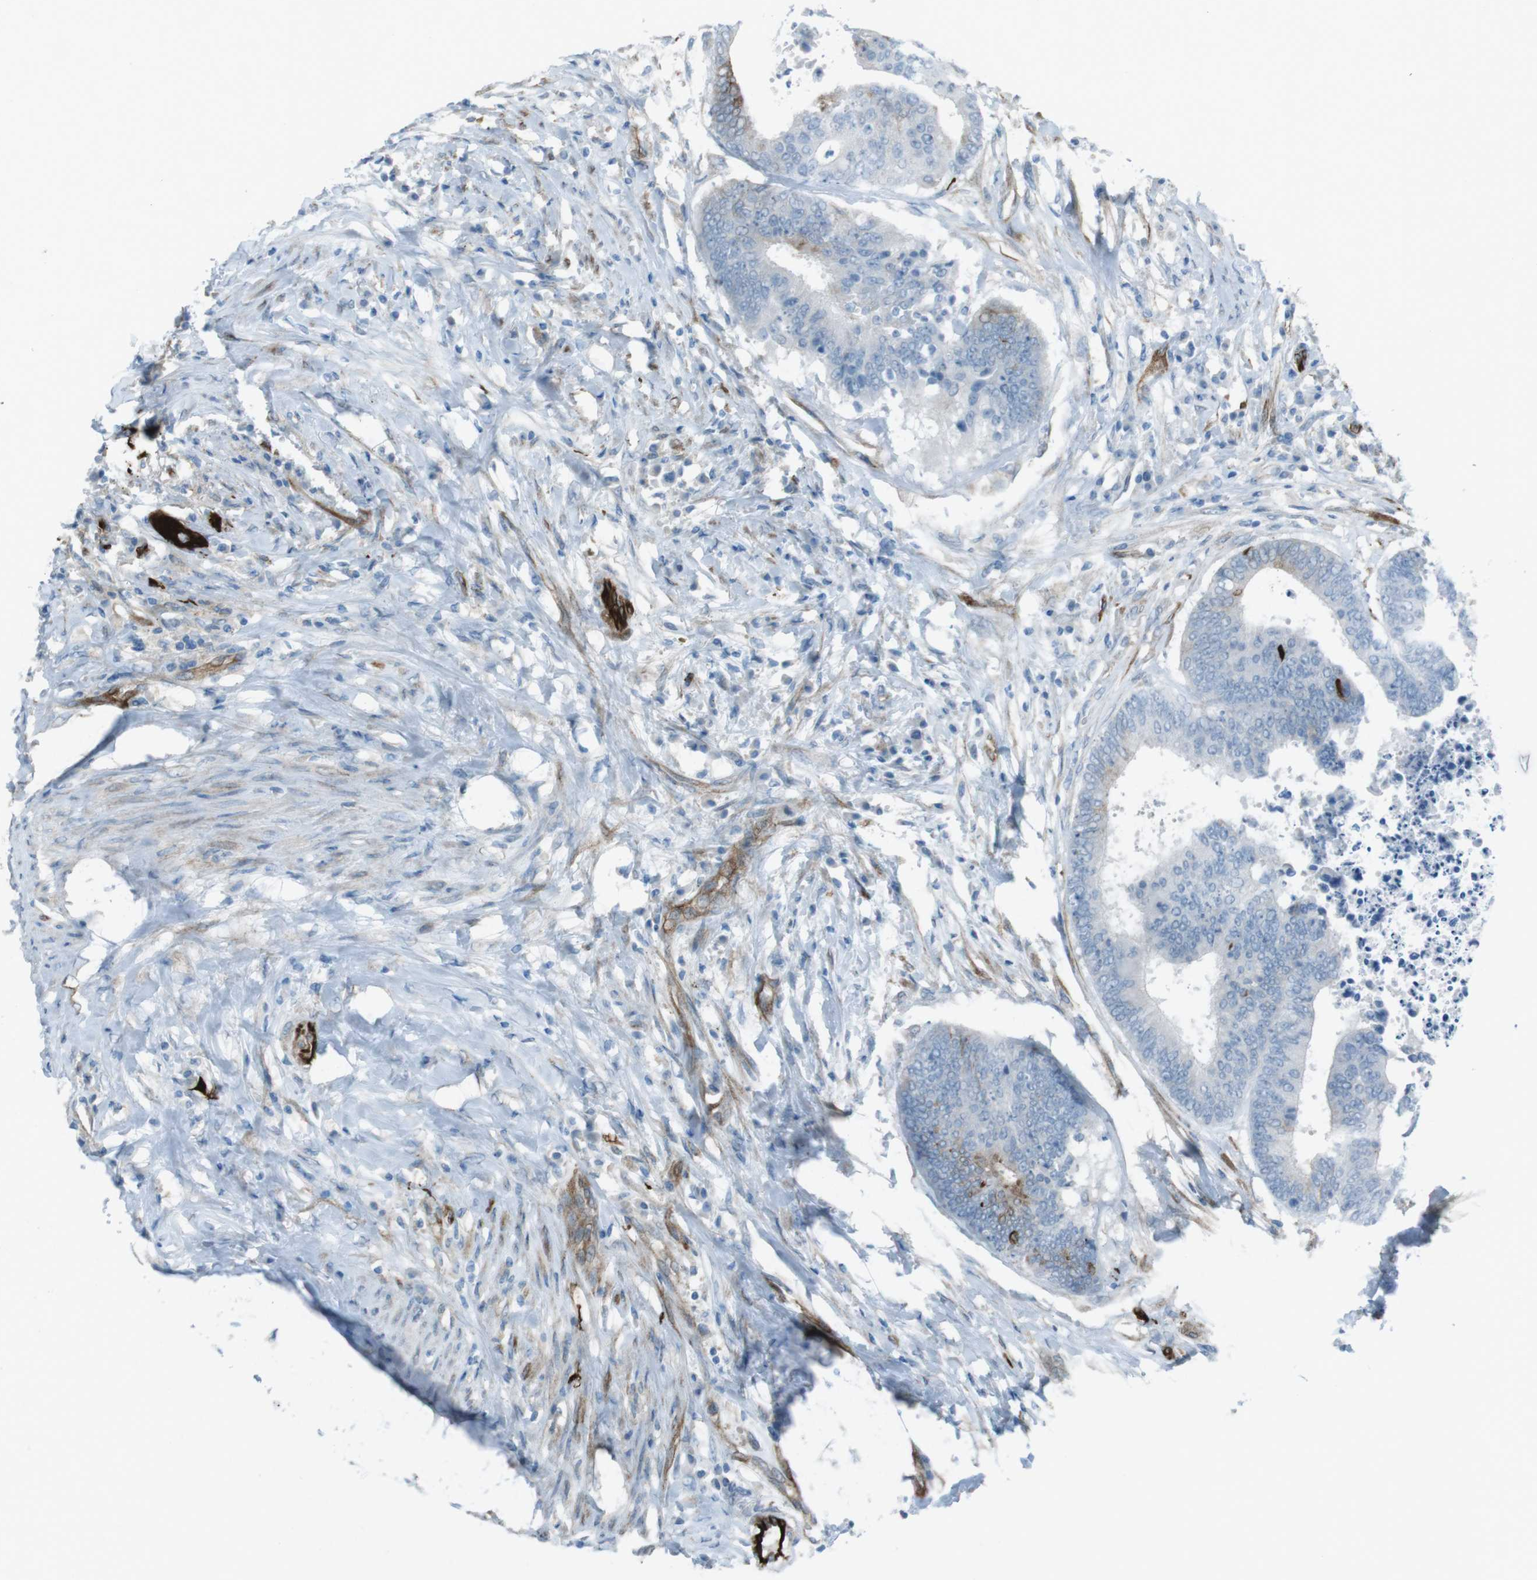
{"staining": {"intensity": "negative", "quantity": "none", "location": "none"}, "tissue": "colorectal cancer", "cell_type": "Tumor cells", "image_type": "cancer", "snomed": [{"axis": "morphology", "description": "Adenocarcinoma, NOS"}, {"axis": "topography", "description": "Rectum"}], "caption": "Histopathology image shows no protein staining in tumor cells of colorectal cancer (adenocarcinoma) tissue.", "gene": "TUBB2A", "patient": {"sex": "male", "age": 72}}